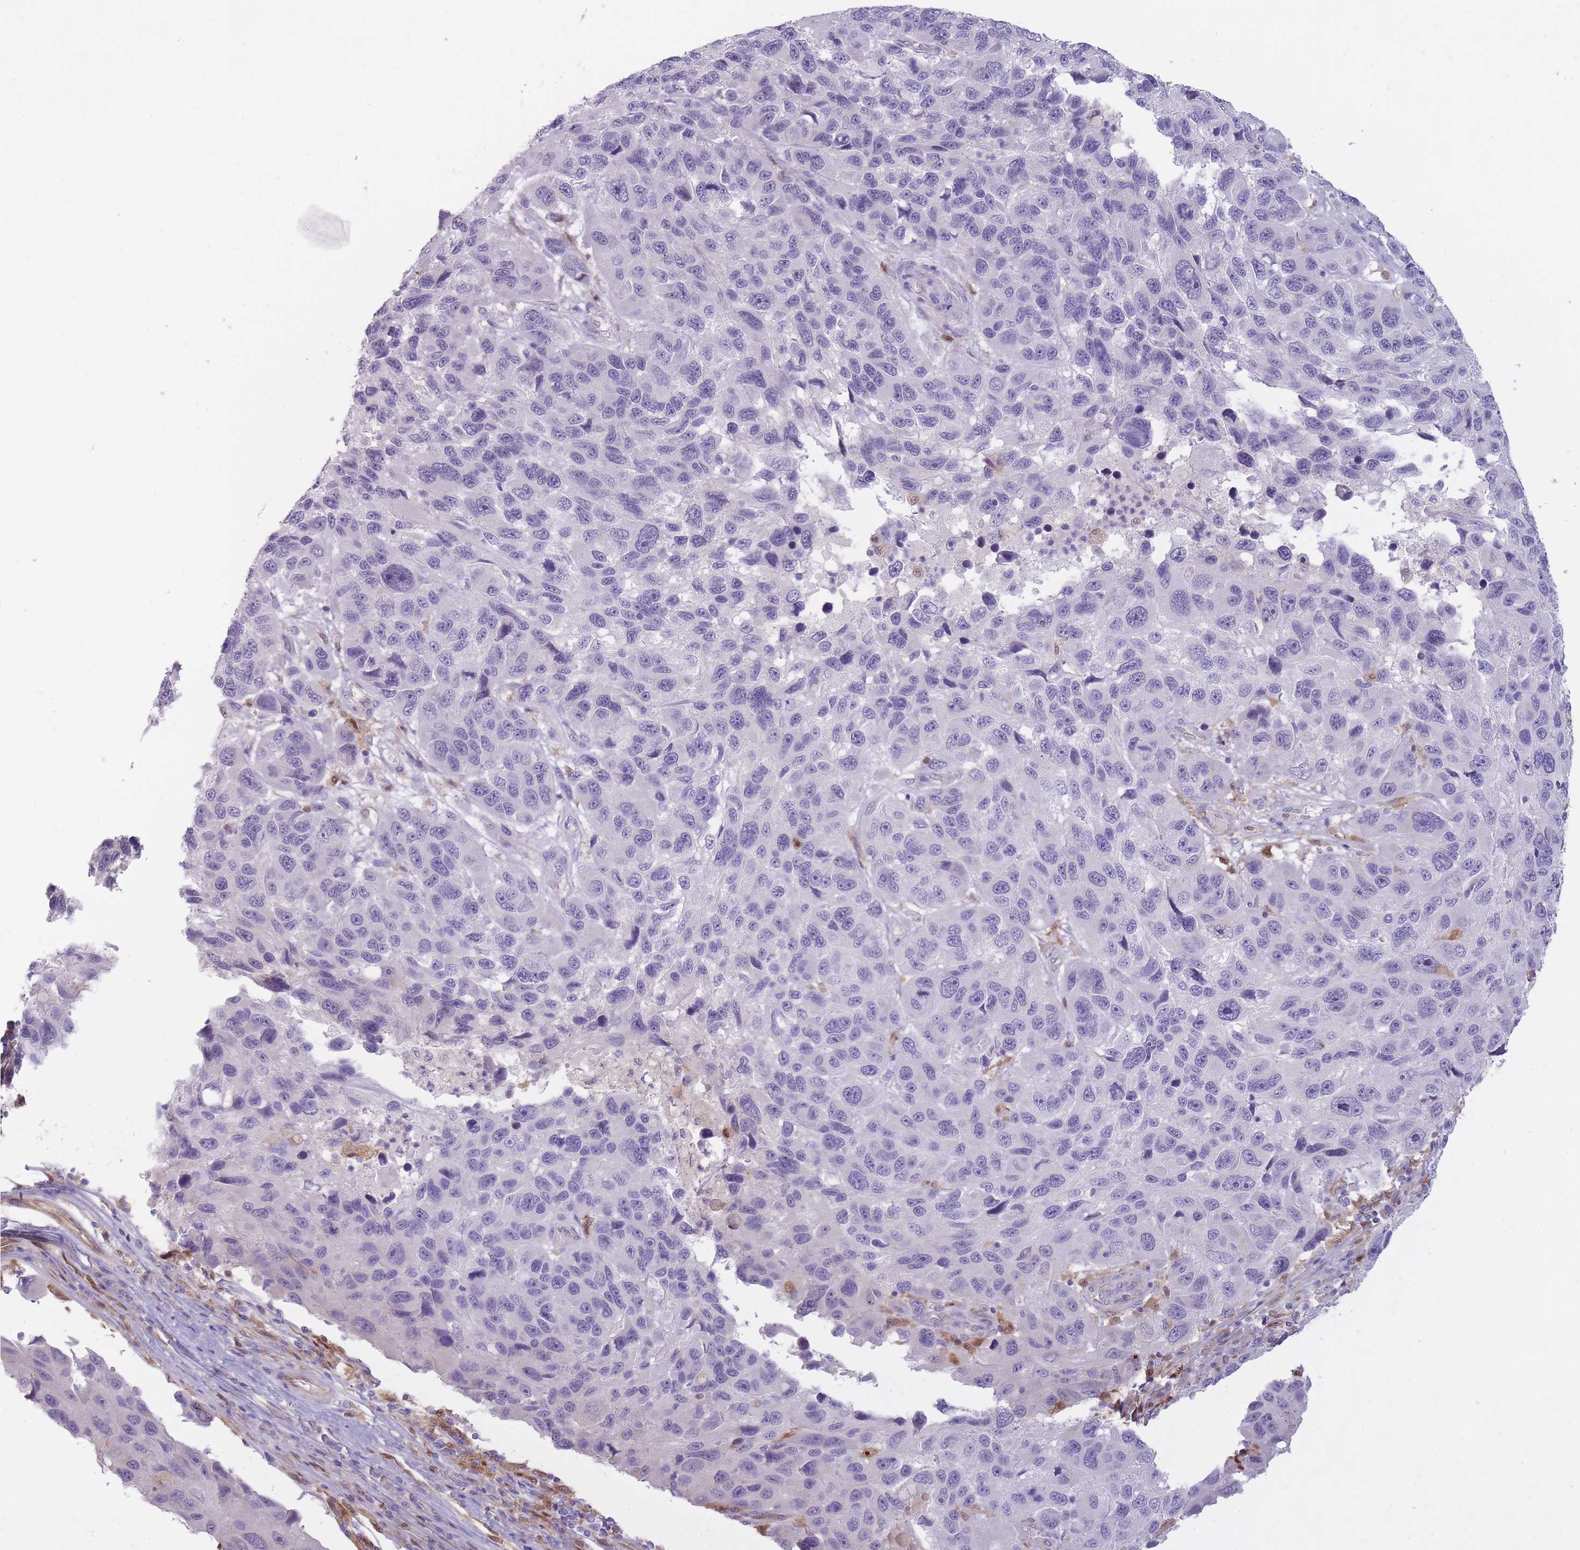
{"staining": {"intensity": "negative", "quantity": "none", "location": "none"}, "tissue": "melanoma", "cell_type": "Tumor cells", "image_type": "cancer", "snomed": [{"axis": "morphology", "description": "Malignant melanoma, NOS"}, {"axis": "topography", "description": "Skin"}], "caption": "Immunohistochemistry (IHC) micrograph of neoplastic tissue: melanoma stained with DAB exhibits no significant protein expression in tumor cells.", "gene": "LGALS9", "patient": {"sex": "male", "age": 53}}